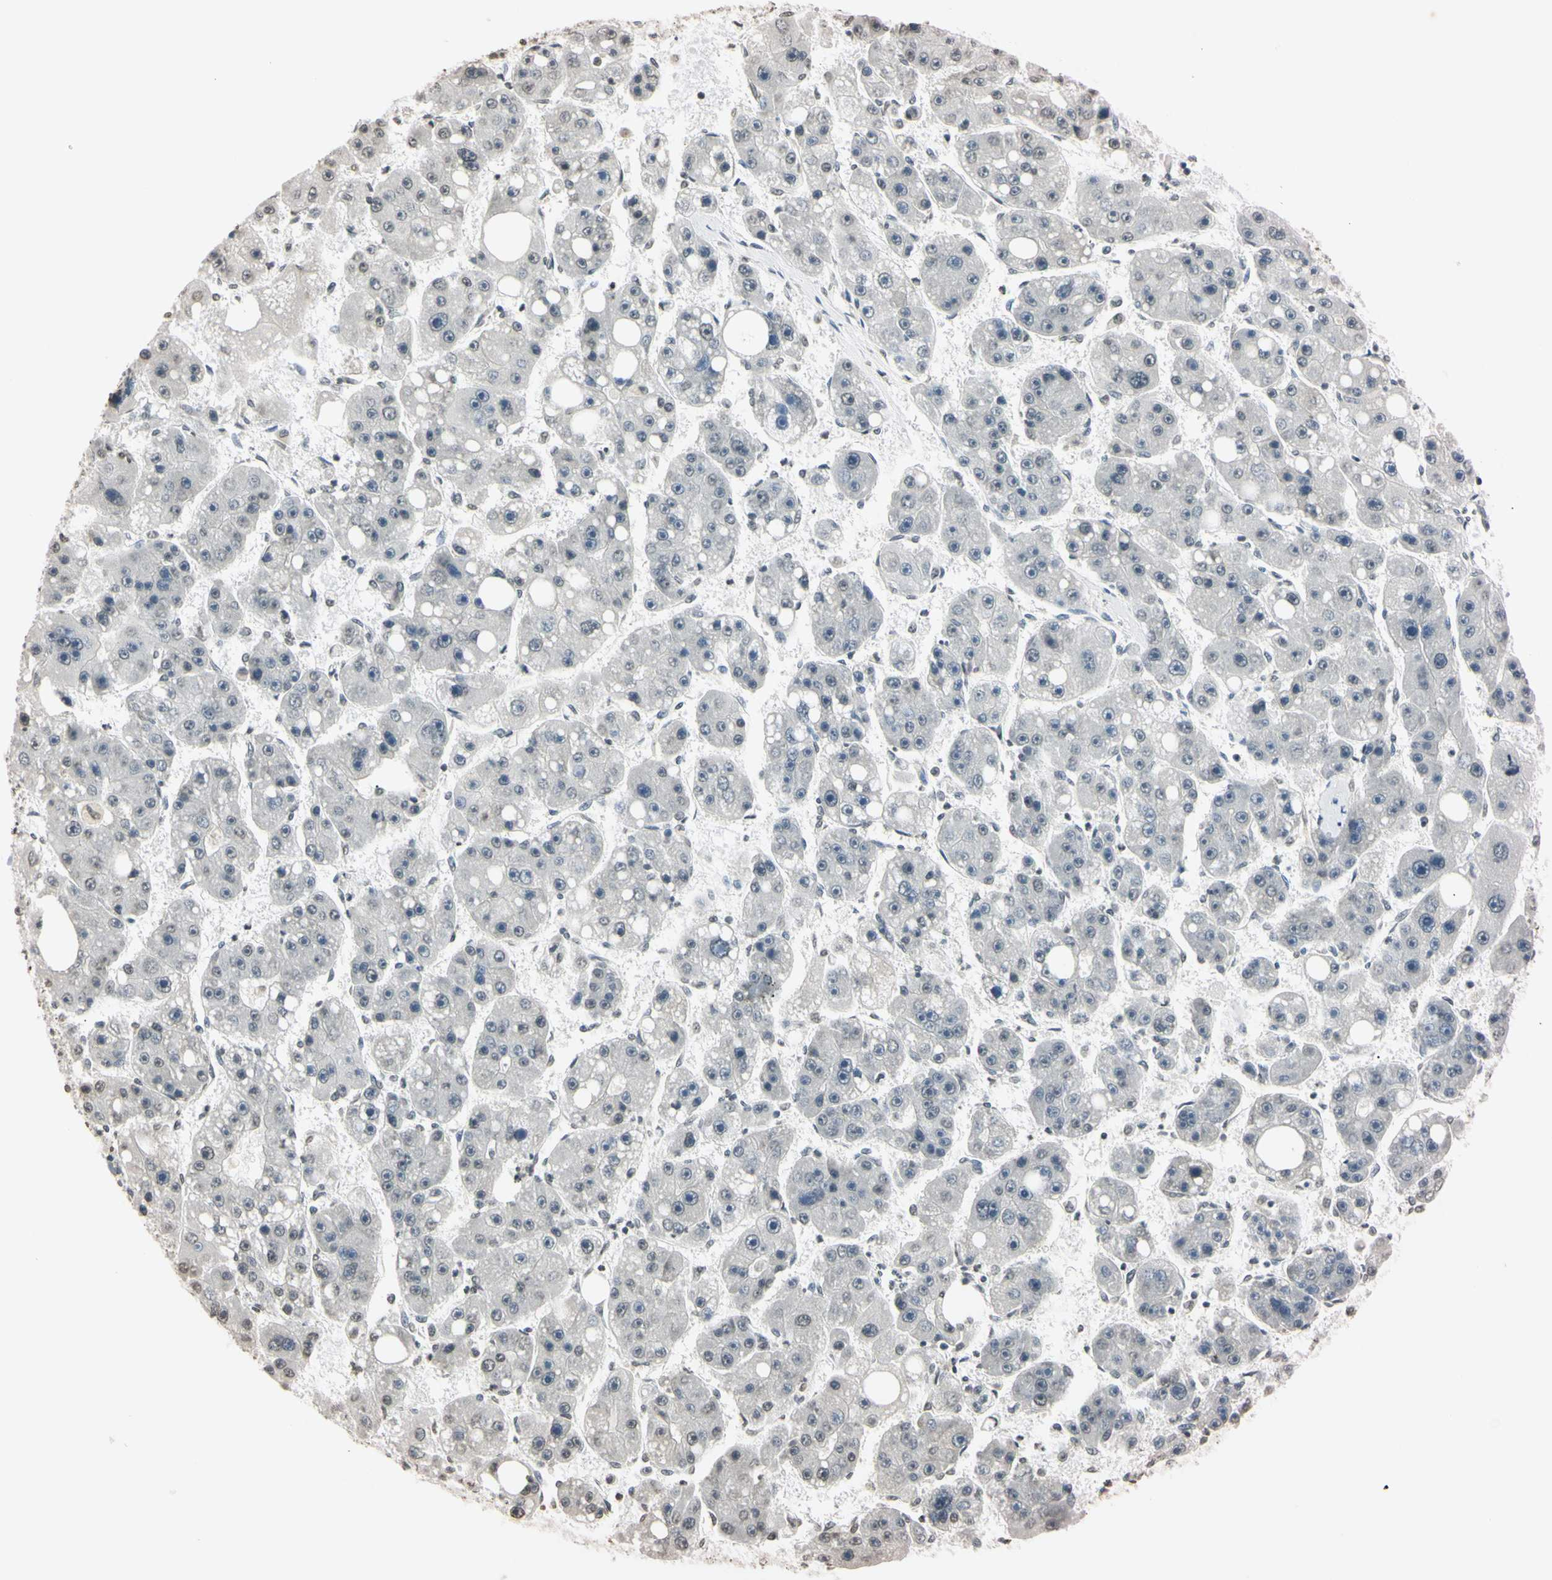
{"staining": {"intensity": "weak", "quantity": "<25%", "location": "nuclear"}, "tissue": "liver cancer", "cell_type": "Tumor cells", "image_type": "cancer", "snomed": [{"axis": "morphology", "description": "Carcinoma, Hepatocellular, NOS"}, {"axis": "topography", "description": "Liver"}], "caption": "The immunohistochemistry image has no significant positivity in tumor cells of liver hepatocellular carcinoma tissue.", "gene": "CDC45", "patient": {"sex": "female", "age": 61}}